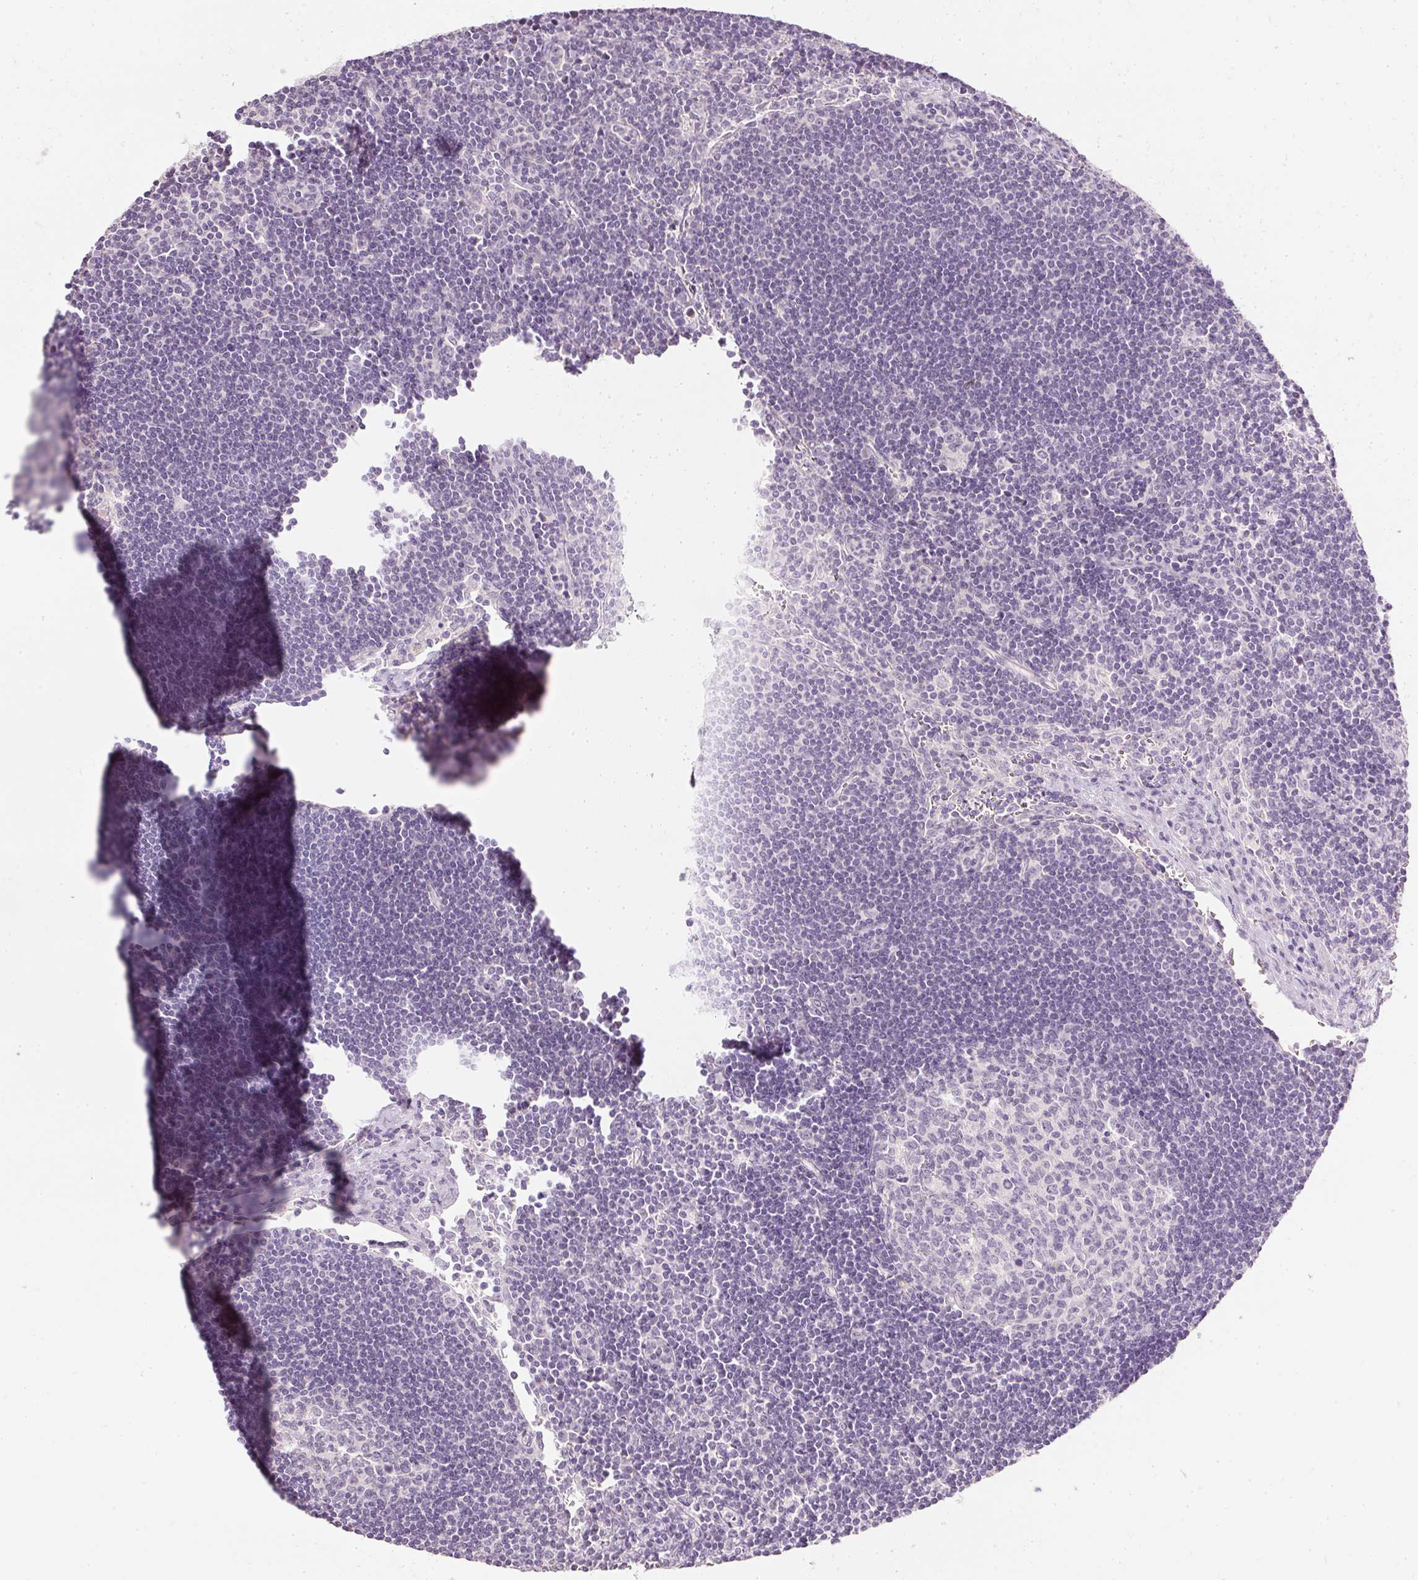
{"staining": {"intensity": "negative", "quantity": "none", "location": "none"}, "tissue": "lymph node", "cell_type": "Germinal center cells", "image_type": "normal", "snomed": [{"axis": "morphology", "description": "Normal tissue, NOS"}, {"axis": "topography", "description": "Lymph node"}], "caption": "Histopathology image shows no protein positivity in germinal center cells of normal lymph node.", "gene": "ELAVL3", "patient": {"sex": "female", "age": 29}}